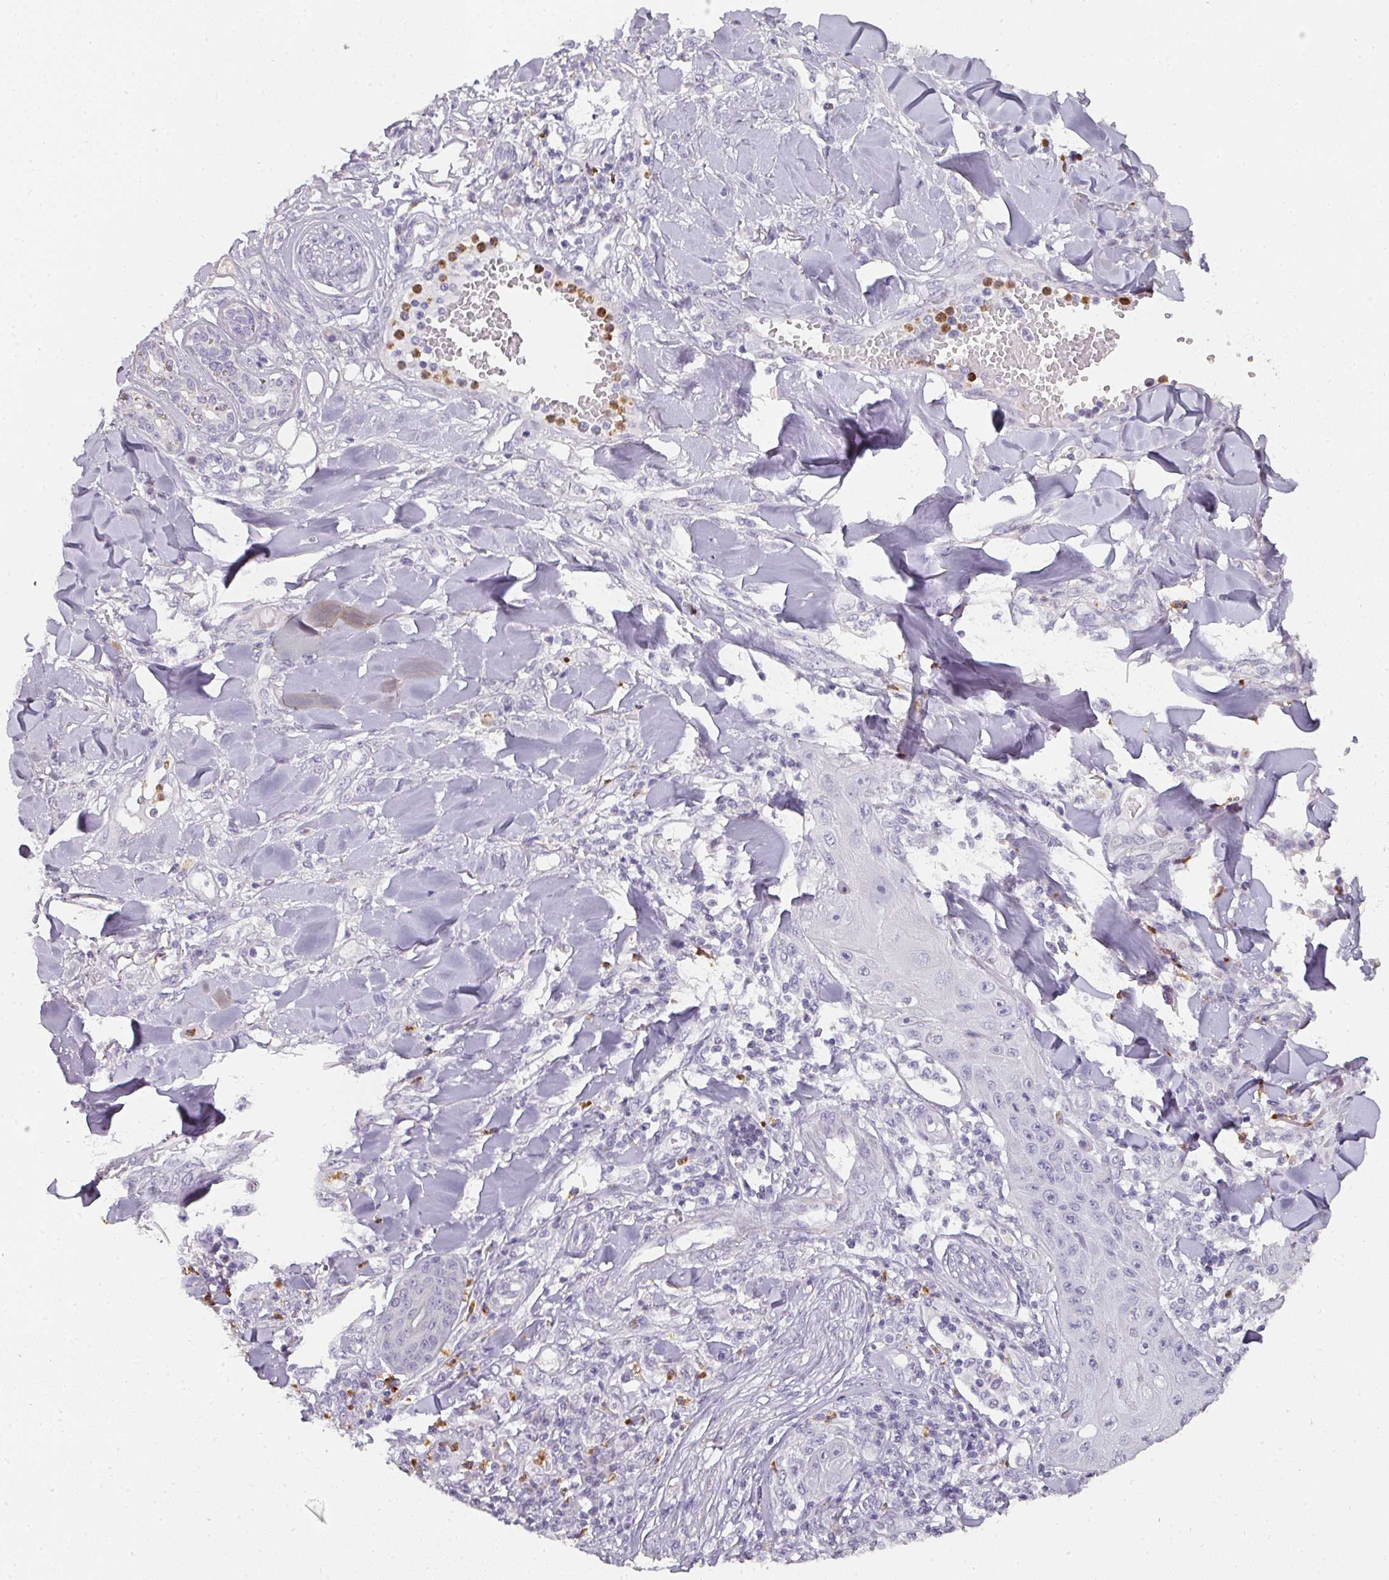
{"staining": {"intensity": "negative", "quantity": "none", "location": "none"}, "tissue": "skin cancer", "cell_type": "Tumor cells", "image_type": "cancer", "snomed": [{"axis": "morphology", "description": "Squamous cell carcinoma, NOS"}, {"axis": "topography", "description": "Skin"}], "caption": "Immunohistochemistry (IHC) of skin cancer displays no staining in tumor cells. (Stains: DAB (3,3'-diaminobenzidine) immunohistochemistry (IHC) with hematoxylin counter stain, Microscopy: brightfield microscopy at high magnification).", "gene": "CAMP", "patient": {"sex": "female", "age": 78}}